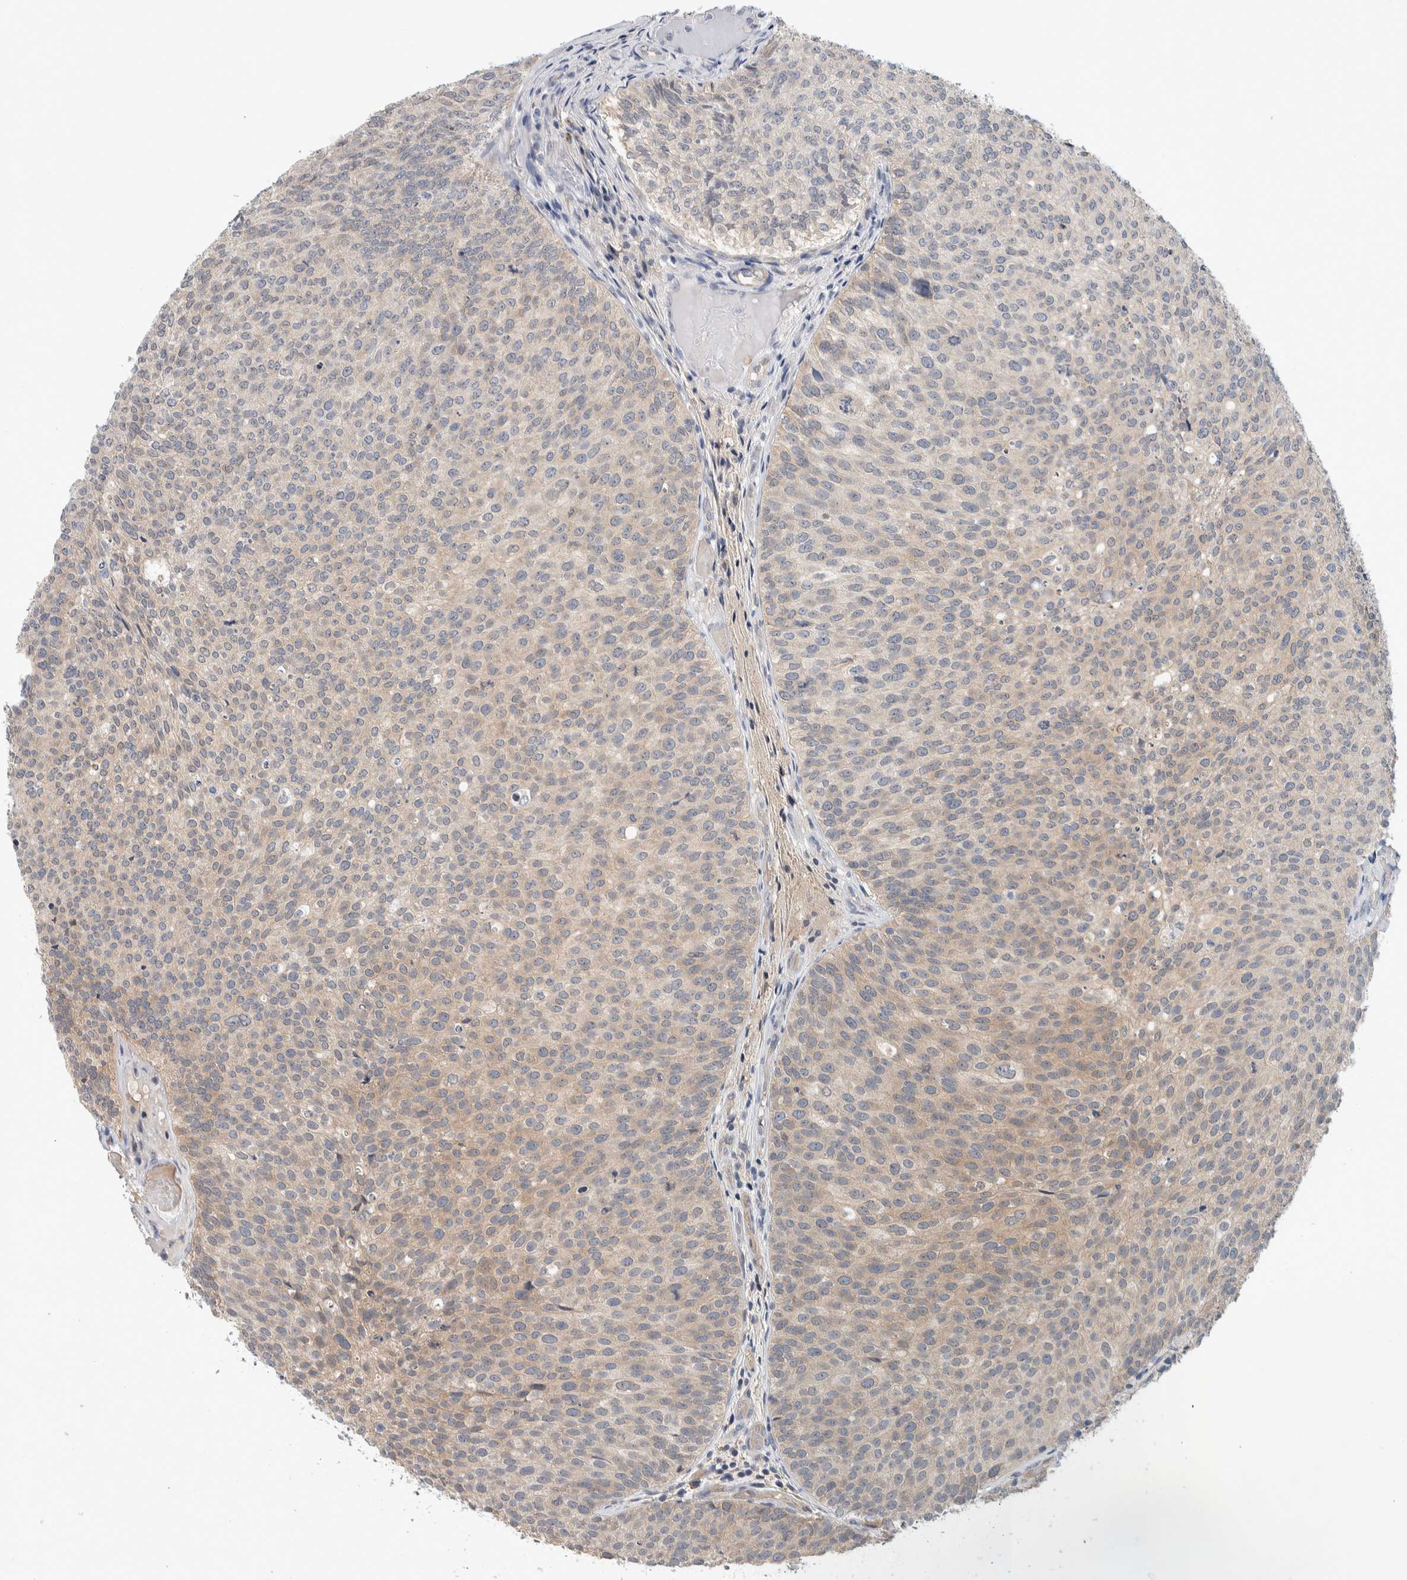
{"staining": {"intensity": "weak", "quantity": "25%-75%", "location": "cytoplasmic/membranous"}, "tissue": "urothelial cancer", "cell_type": "Tumor cells", "image_type": "cancer", "snomed": [{"axis": "morphology", "description": "Urothelial carcinoma, Low grade"}, {"axis": "topography", "description": "Urinary bladder"}], "caption": "DAB immunohistochemical staining of human low-grade urothelial carcinoma shows weak cytoplasmic/membranous protein staining in approximately 25%-75% of tumor cells. The staining was performed using DAB (3,3'-diaminobenzidine) to visualize the protein expression in brown, while the nuclei were stained in blue with hematoxylin (Magnification: 20x).", "gene": "DEPTOR", "patient": {"sex": "male", "age": 86}}